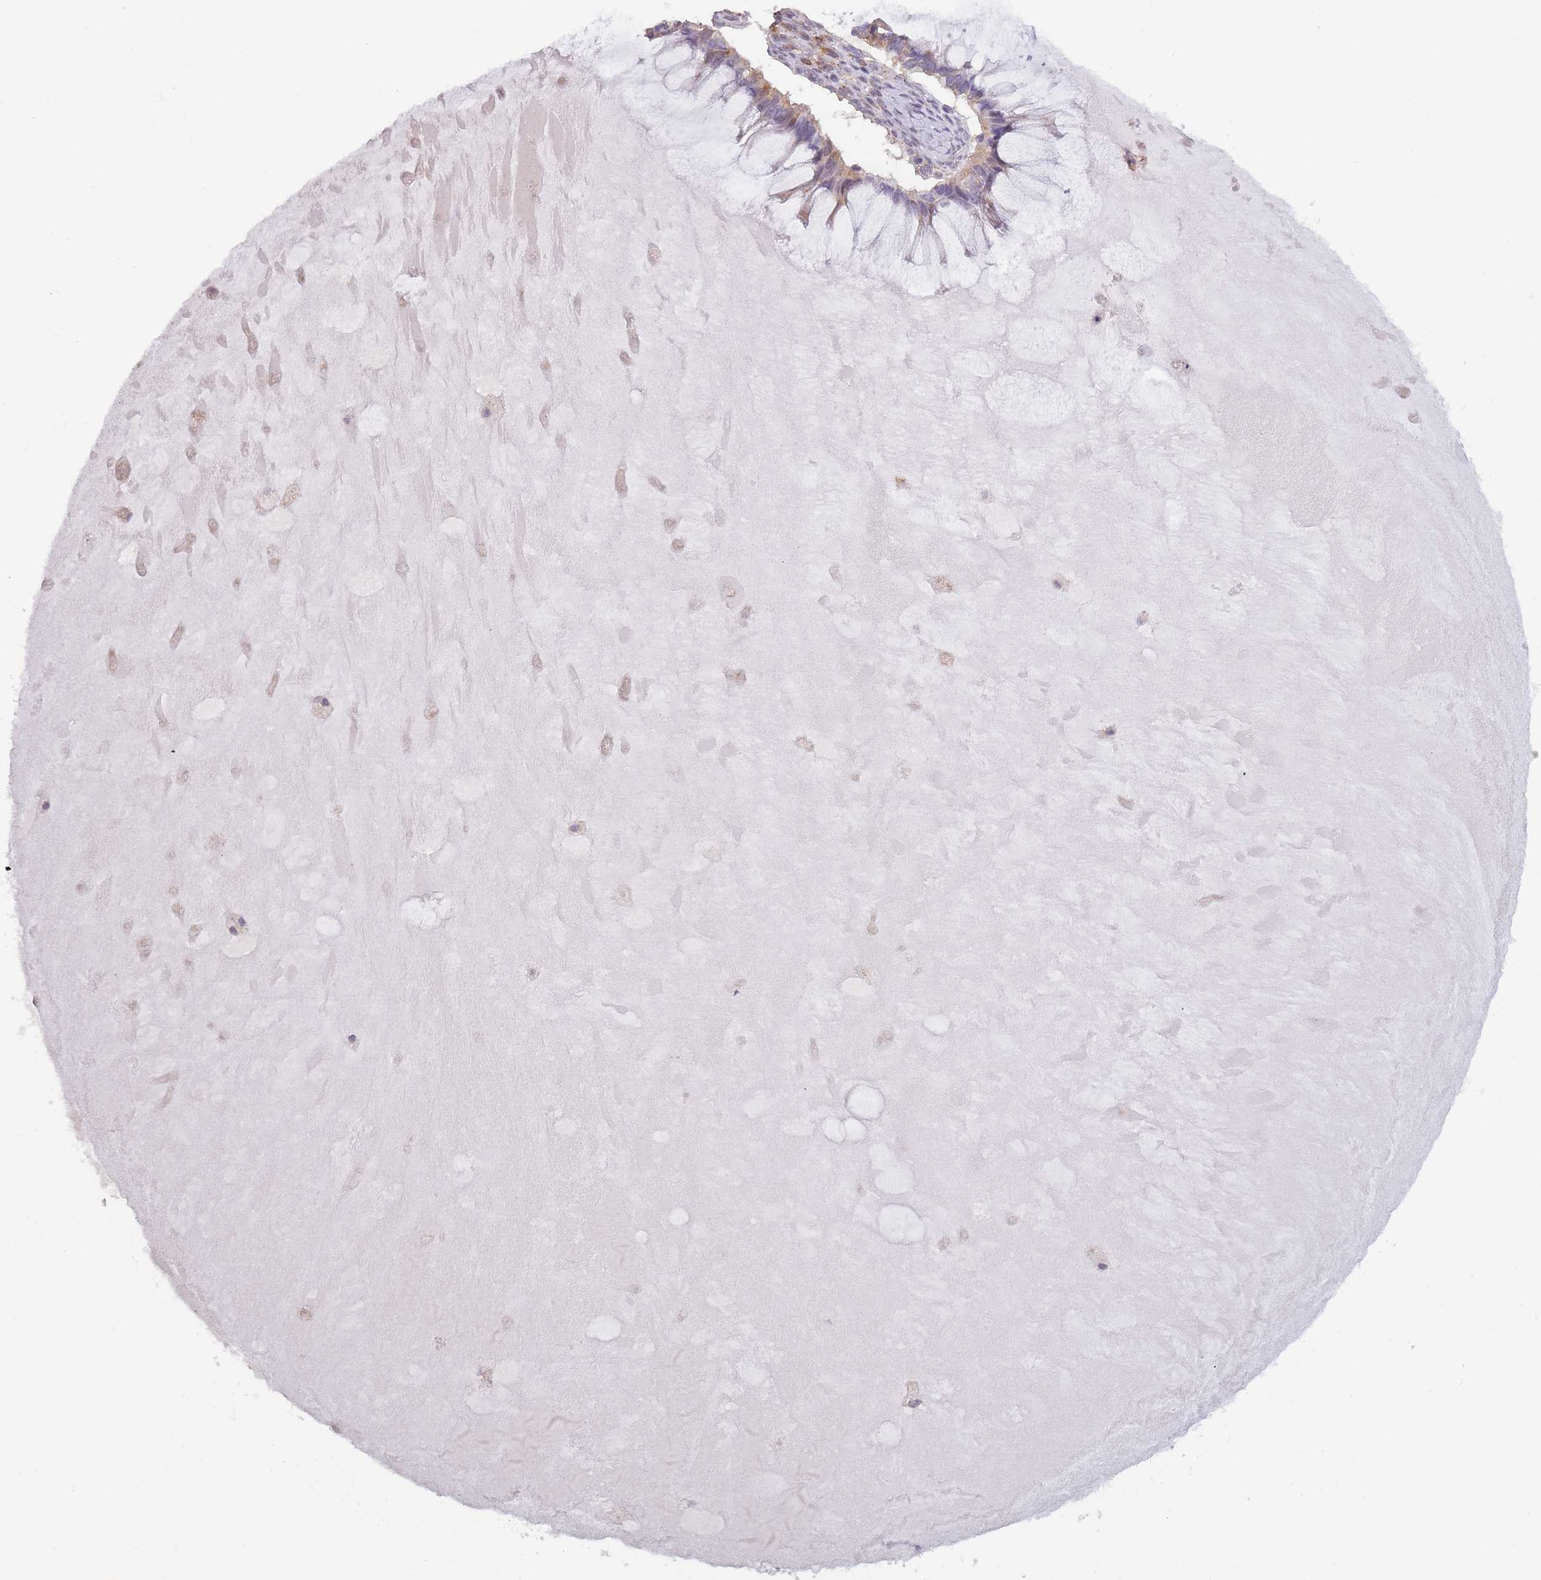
{"staining": {"intensity": "moderate", "quantity": ">75%", "location": "cytoplasmic/membranous"}, "tissue": "ovarian cancer", "cell_type": "Tumor cells", "image_type": "cancer", "snomed": [{"axis": "morphology", "description": "Cystadenocarcinoma, mucinous, NOS"}, {"axis": "topography", "description": "Ovary"}], "caption": "A medium amount of moderate cytoplasmic/membranous staining is appreciated in about >75% of tumor cells in ovarian mucinous cystadenocarcinoma tissue.", "gene": "MRPS18C", "patient": {"sex": "female", "age": 61}}